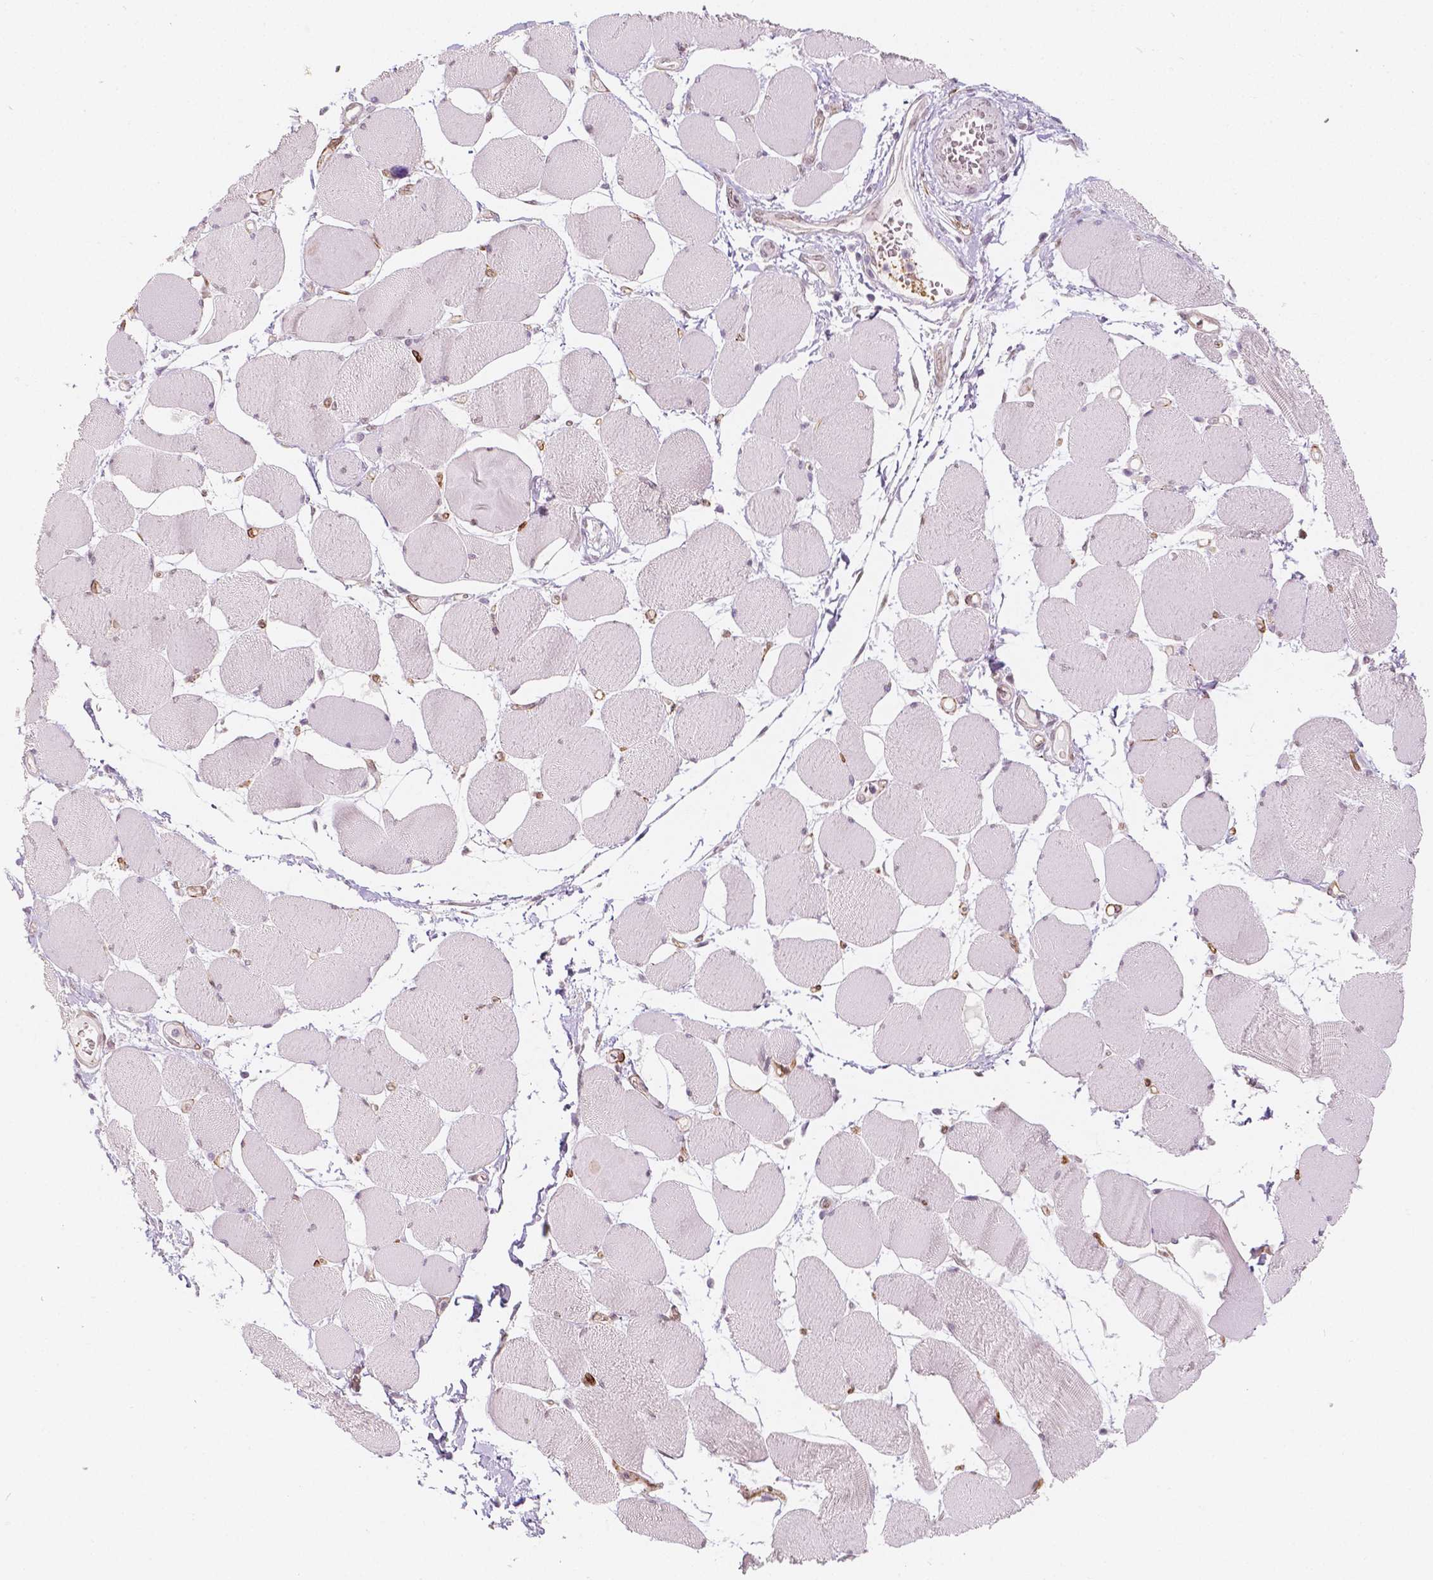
{"staining": {"intensity": "weak", "quantity": "<25%", "location": "nuclear"}, "tissue": "skeletal muscle", "cell_type": "Myocytes", "image_type": "normal", "snomed": [{"axis": "morphology", "description": "Normal tissue, NOS"}, {"axis": "topography", "description": "Skeletal muscle"}], "caption": "DAB immunohistochemical staining of benign human skeletal muscle shows no significant positivity in myocytes.", "gene": "KDM5B", "patient": {"sex": "female", "age": 75}}